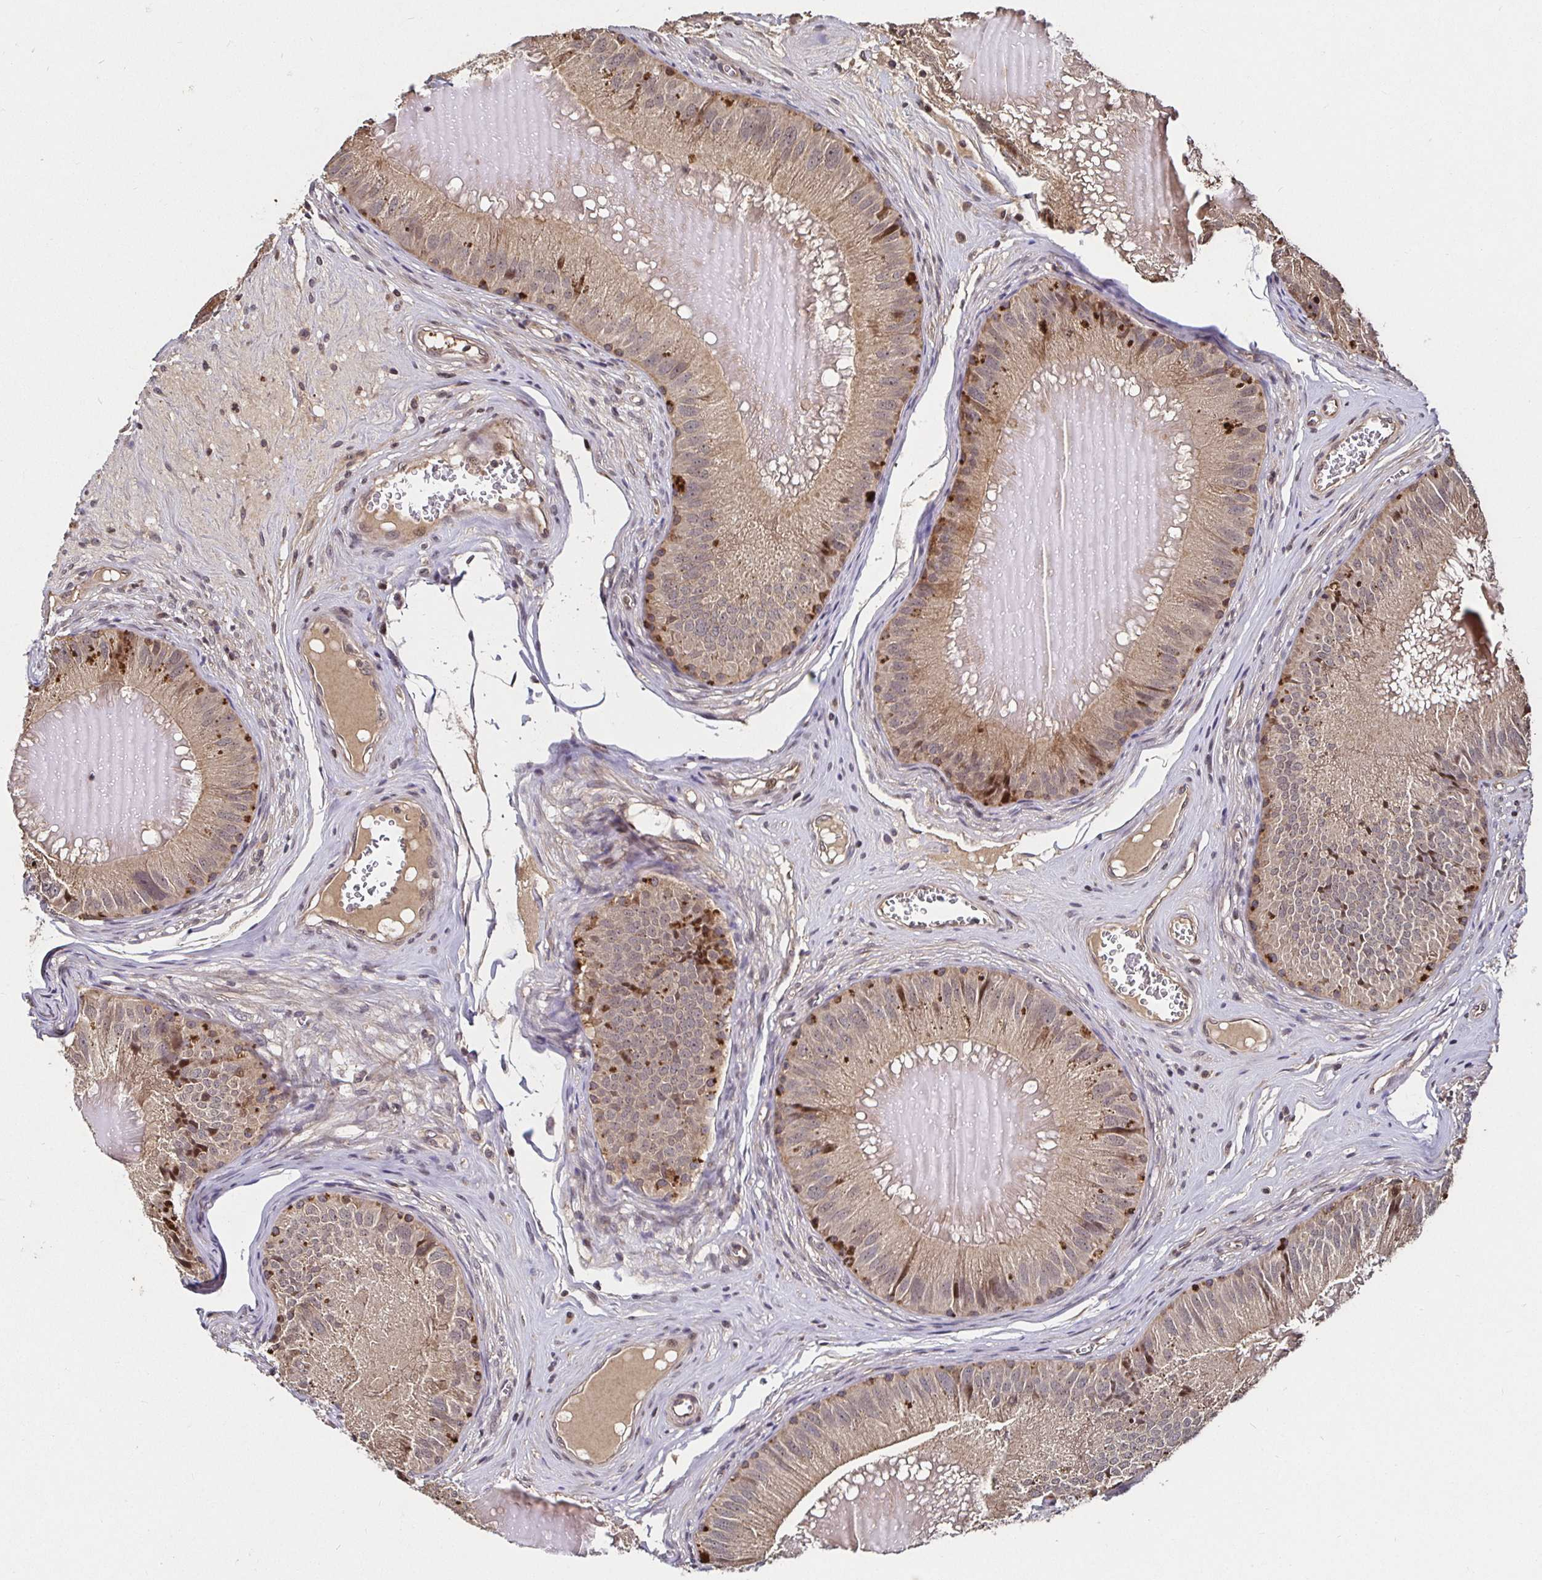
{"staining": {"intensity": "moderate", "quantity": "25%-75%", "location": "cytoplasmic/membranous"}, "tissue": "epididymis", "cell_type": "Glandular cells", "image_type": "normal", "snomed": [{"axis": "morphology", "description": "Normal tissue, NOS"}, {"axis": "topography", "description": "Epididymis, spermatic cord, NOS"}], "caption": "IHC of unremarkable human epididymis reveals medium levels of moderate cytoplasmic/membranous positivity in approximately 25%-75% of glandular cells. The protein is stained brown, and the nuclei are stained in blue (DAB IHC with brightfield microscopy, high magnification).", "gene": "SMYD3", "patient": {"sex": "male", "age": 39}}